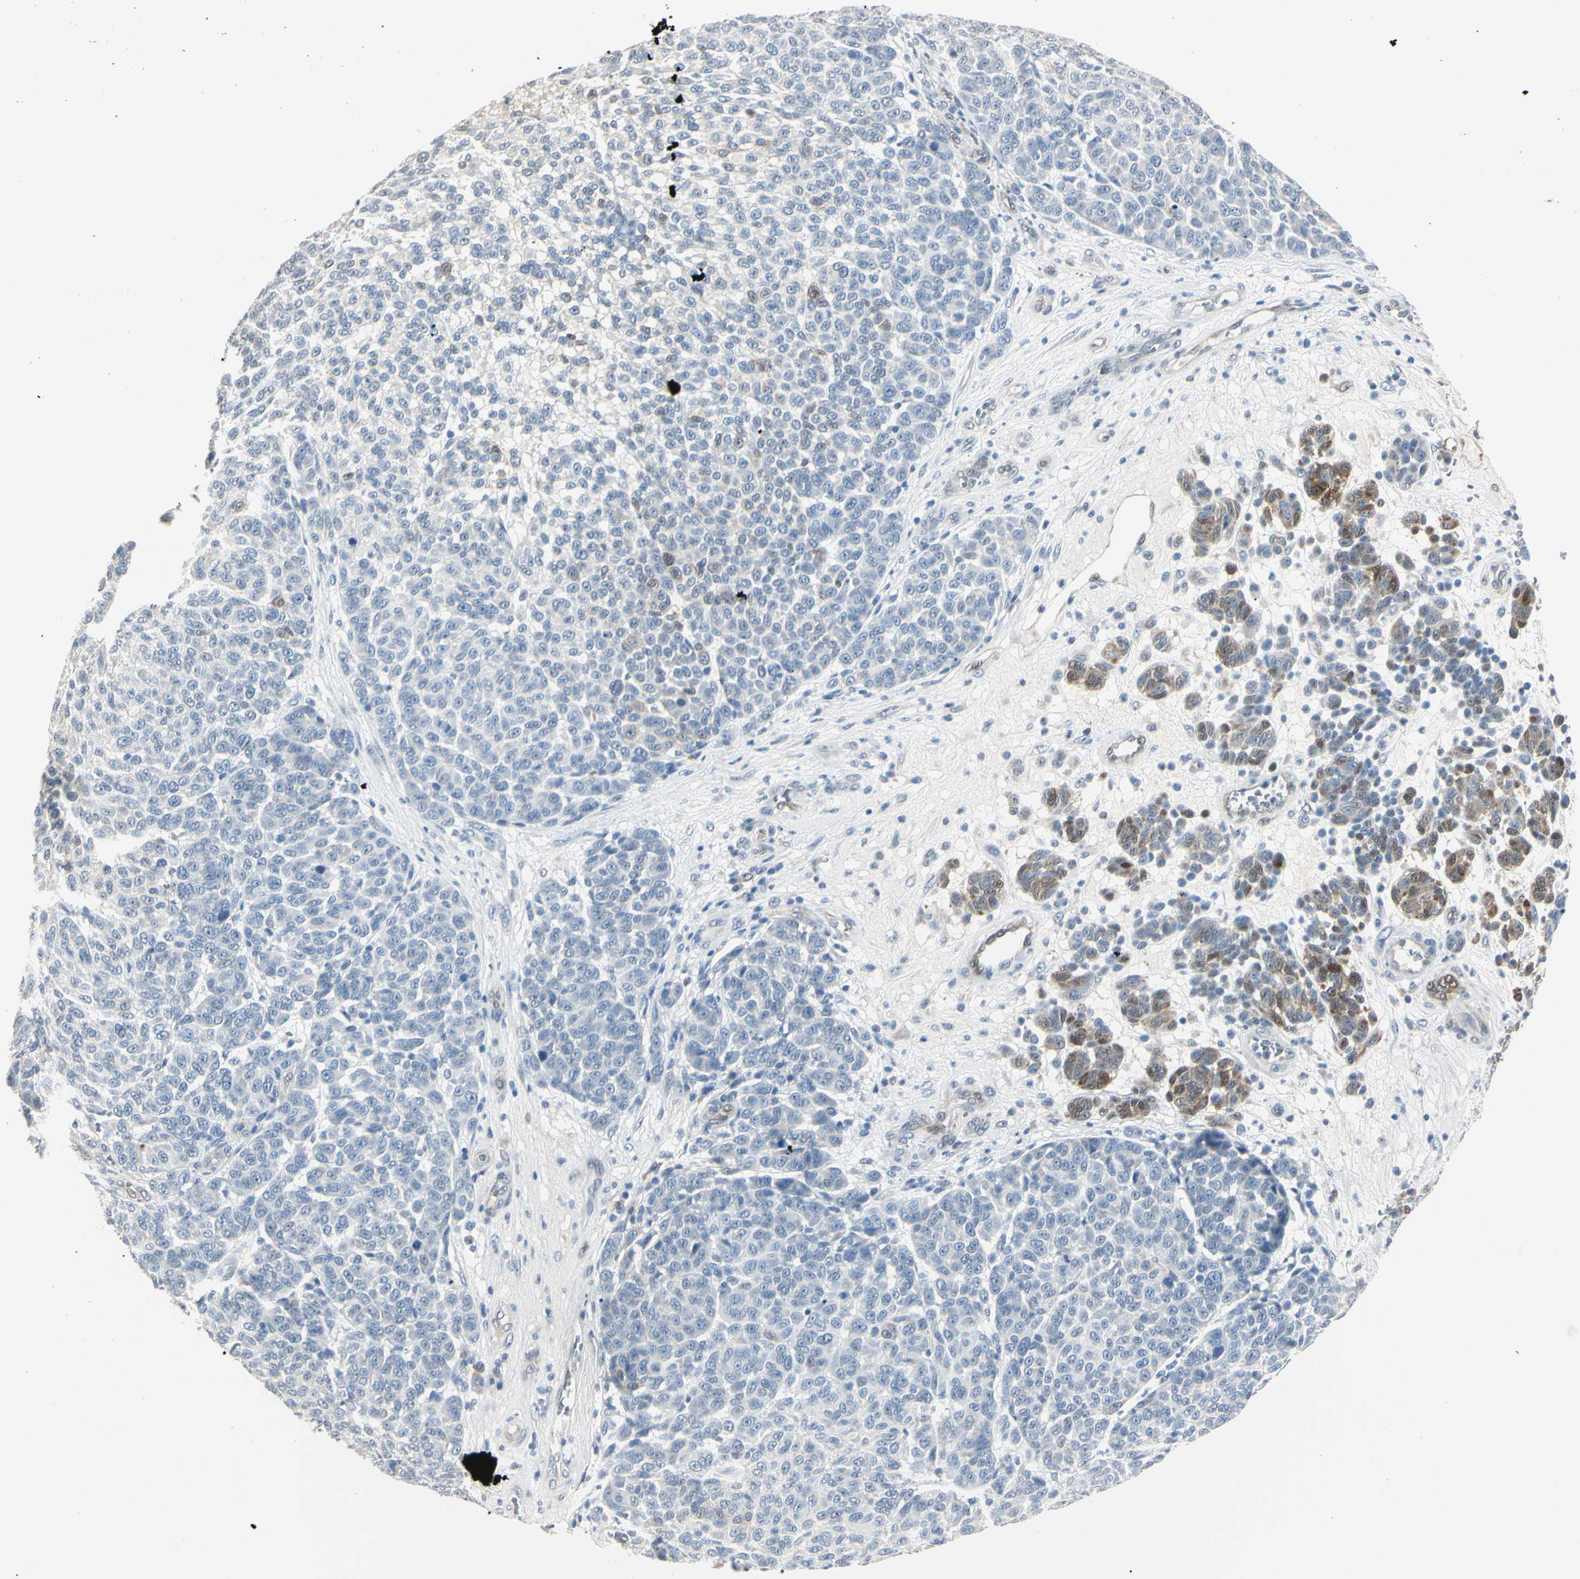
{"staining": {"intensity": "weak", "quantity": "<25%", "location": "nuclear"}, "tissue": "melanoma", "cell_type": "Tumor cells", "image_type": "cancer", "snomed": [{"axis": "morphology", "description": "Malignant melanoma, NOS"}, {"axis": "topography", "description": "Skin"}], "caption": "A high-resolution photomicrograph shows IHC staining of melanoma, which shows no significant positivity in tumor cells.", "gene": "AKR1C3", "patient": {"sex": "male", "age": 59}}